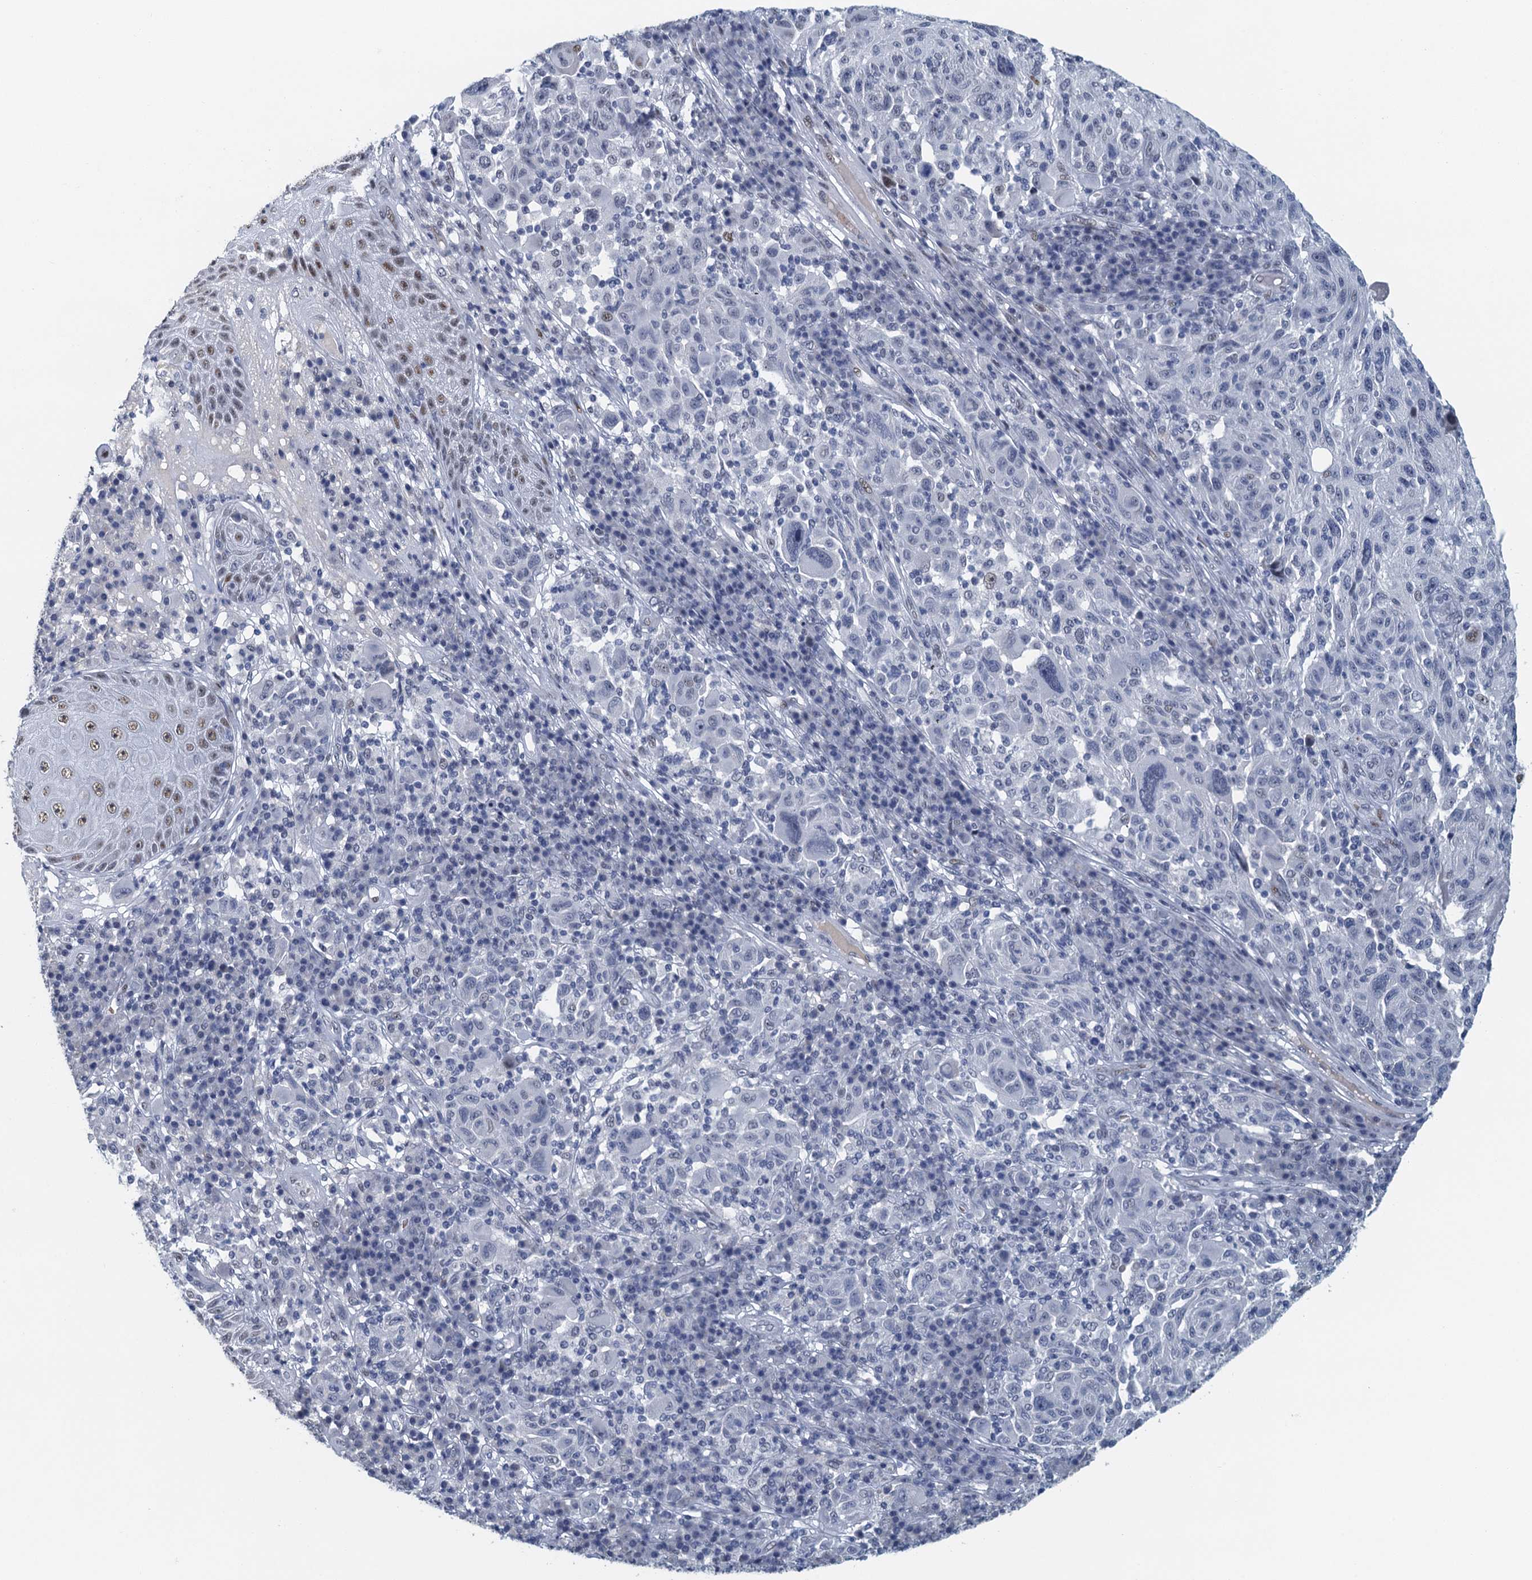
{"staining": {"intensity": "negative", "quantity": "none", "location": "none"}, "tissue": "melanoma", "cell_type": "Tumor cells", "image_type": "cancer", "snomed": [{"axis": "morphology", "description": "Malignant melanoma, NOS"}, {"axis": "topography", "description": "Skin"}], "caption": "The image displays no significant positivity in tumor cells of malignant melanoma.", "gene": "TTLL9", "patient": {"sex": "male", "age": 53}}